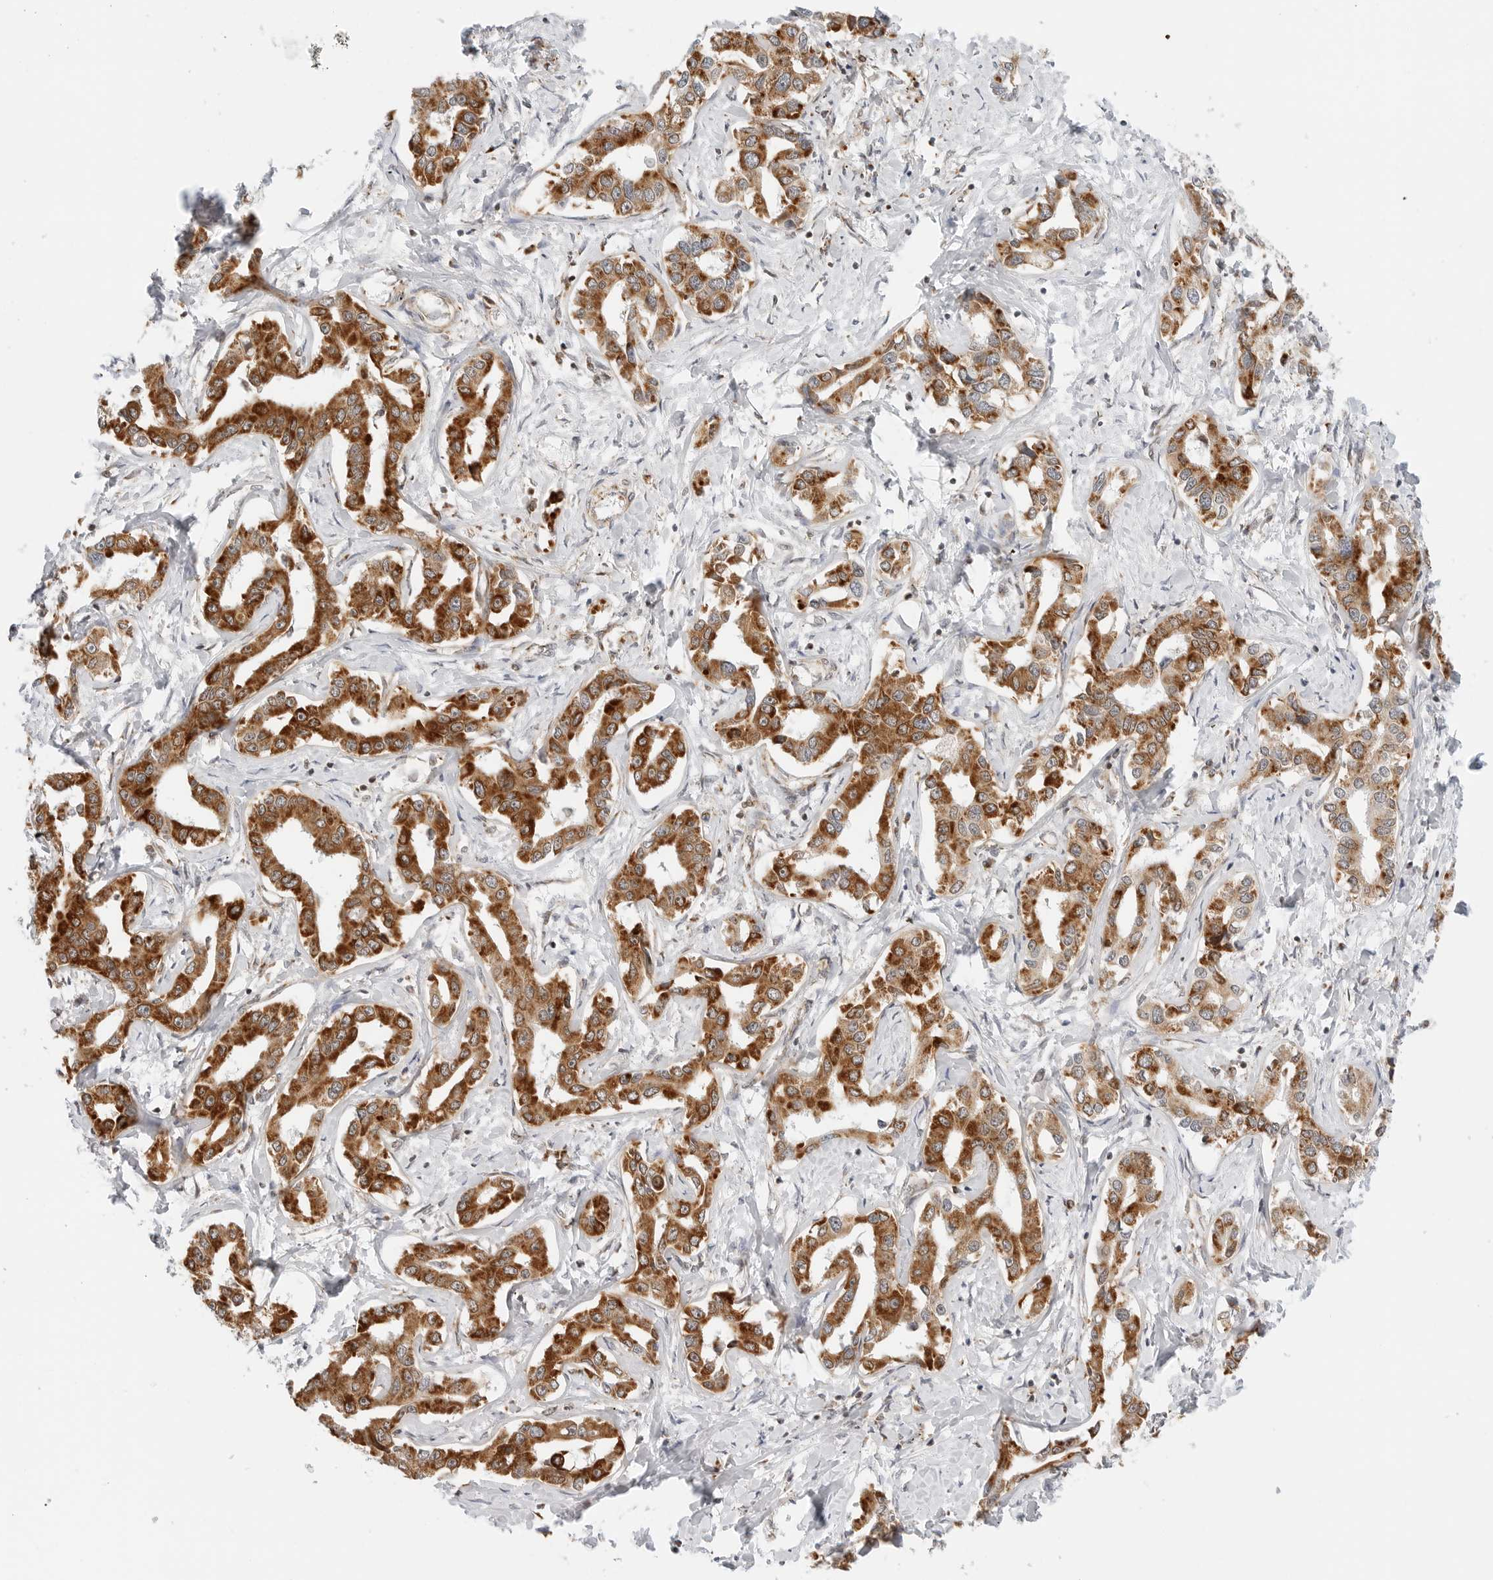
{"staining": {"intensity": "strong", "quantity": ">75%", "location": "cytoplasmic/membranous"}, "tissue": "liver cancer", "cell_type": "Tumor cells", "image_type": "cancer", "snomed": [{"axis": "morphology", "description": "Cholangiocarcinoma"}, {"axis": "topography", "description": "Liver"}], "caption": "Human liver cancer (cholangiocarcinoma) stained with a protein marker reveals strong staining in tumor cells.", "gene": "DYRK4", "patient": {"sex": "male", "age": 59}}